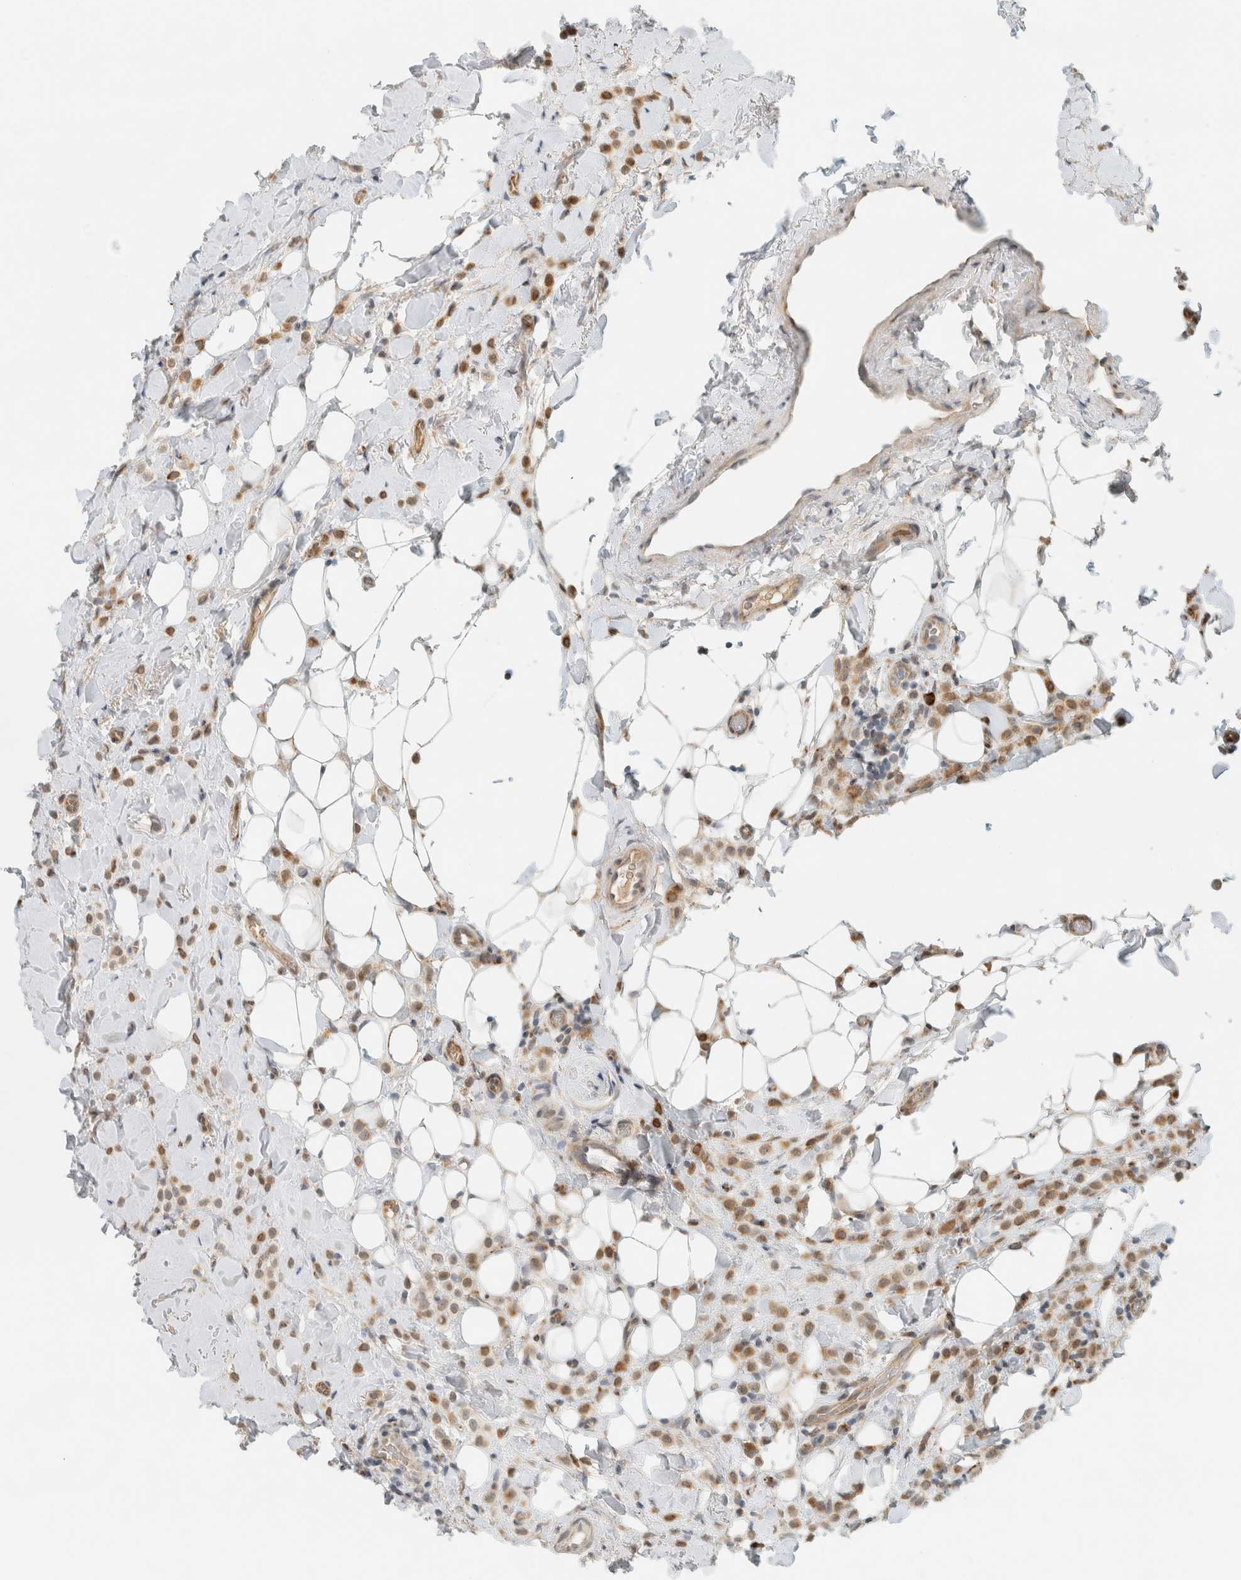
{"staining": {"intensity": "weak", "quantity": ">75%", "location": "cytoplasmic/membranous"}, "tissue": "breast cancer", "cell_type": "Tumor cells", "image_type": "cancer", "snomed": [{"axis": "morphology", "description": "Normal tissue, NOS"}, {"axis": "morphology", "description": "Lobular carcinoma"}, {"axis": "topography", "description": "Breast"}], "caption": "There is low levels of weak cytoplasmic/membranous positivity in tumor cells of lobular carcinoma (breast), as demonstrated by immunohistochemical staining (brown color).", "gene": "ITPRID1", "patient": {"sex": "female", "age": 50}}